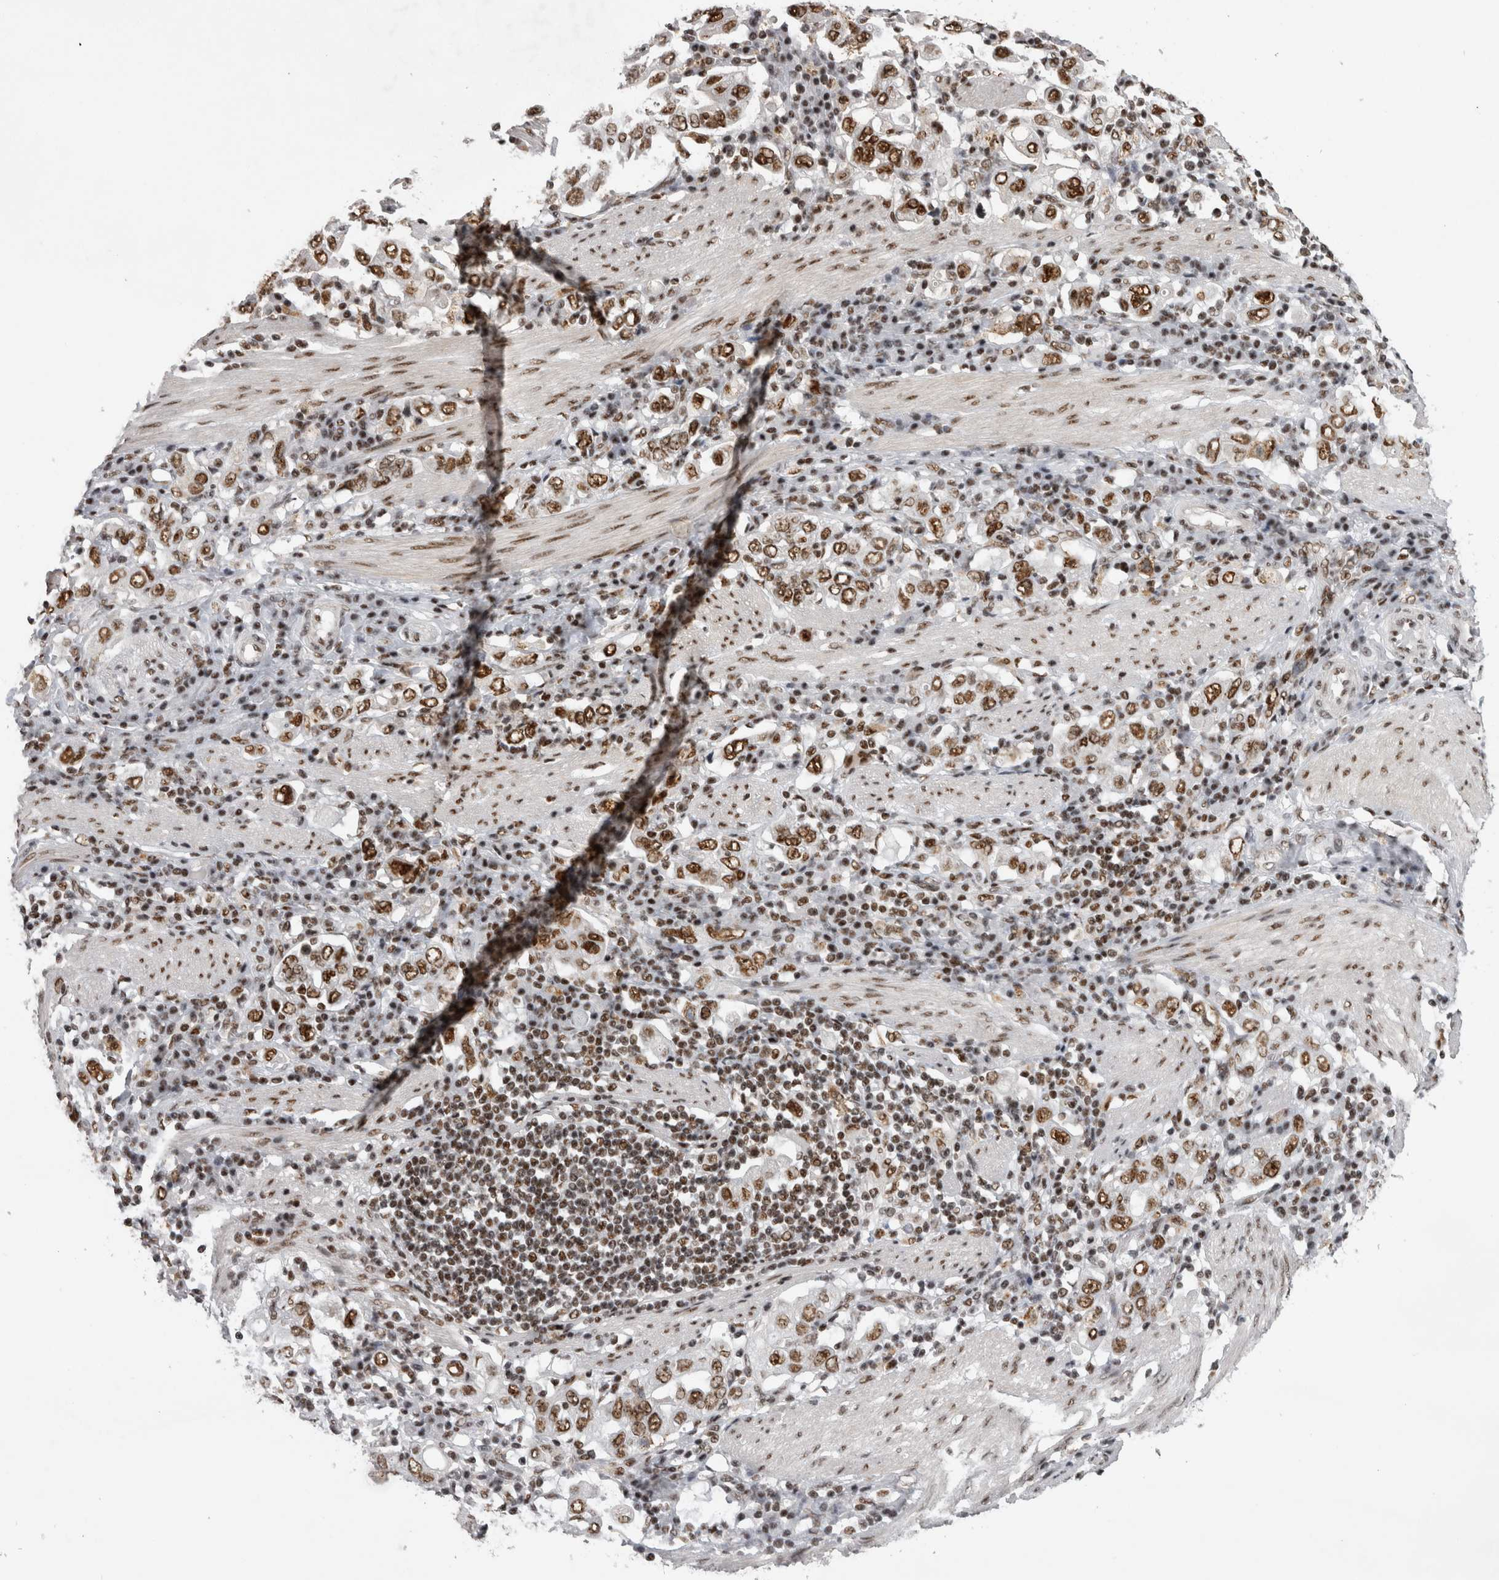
{"staining": {"intensity": "moderate", "quantity": ">75%", "location": "nuclear"}, "tissue": "stomach cancer", "cell_type": "Tumor cells", "image_type": "cancer", "snomed": [{"axis": "morphology", "description": "Adenocarcinoma, NOS"}, {"axis": "topography", "description": "Stomach, upper"}], "caption": "The photomicrograph shows immunohistochemical staining of stomach cancer. There is moderate nuclear expression is appreciated in approximately >75% of tumor cells.", "gene": "CDK11A", "patient": {"sex": "male", "age": 62}}